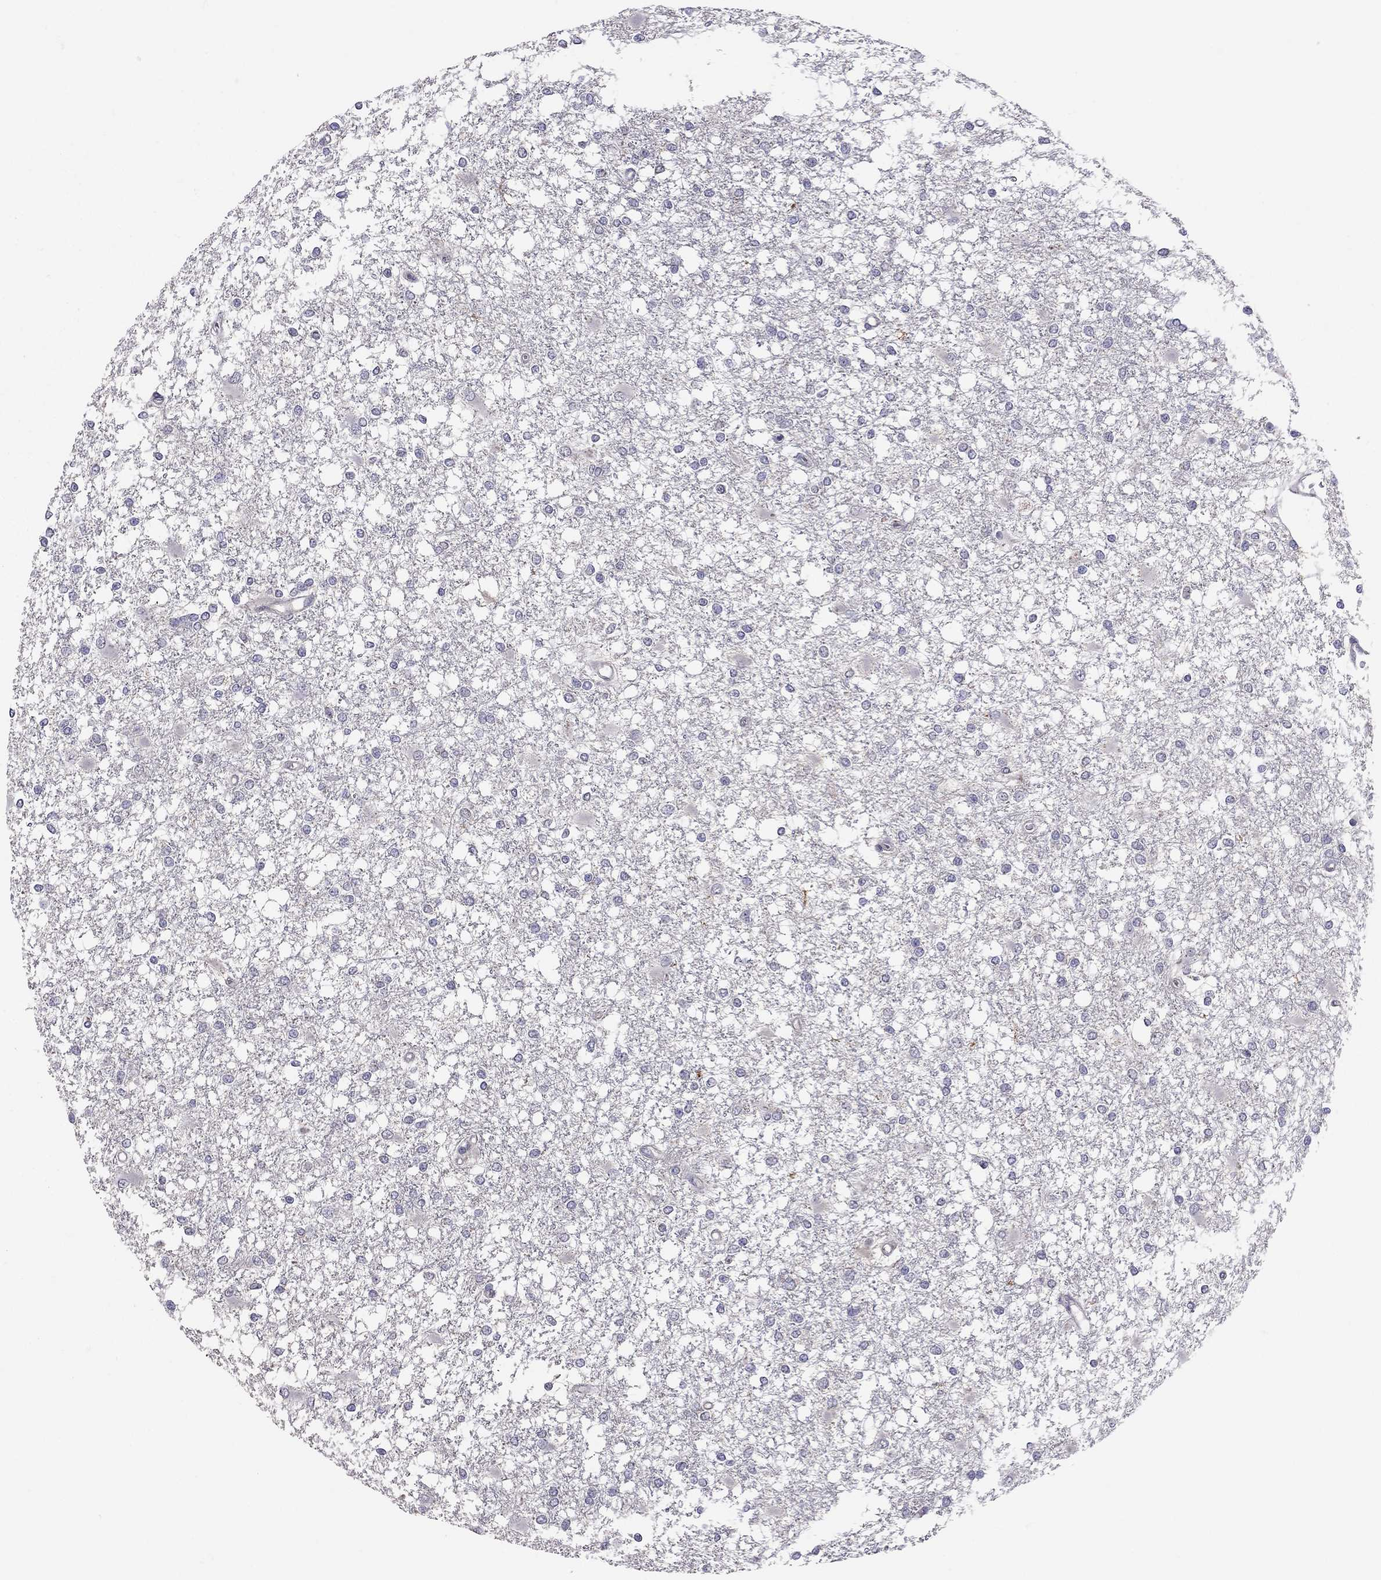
{"staining": {"intensity": "negative", "quantity": "none", "location": "none"}, "tissue": "glioma", "cell_type": "Tumor cells", "image_type": "cancer", "snomed": [{"axis": "morphology", "description": "Glioma, malignant, High grade"}, {"axis": "topography", "description": "Cerebral cortex"}], "caption": "Immunohistochemistry (IHC) micrograph of malignant high-grade glioma stained for a protein (brown), which demonstrates no positivity in tumor cells.", "gene": "RTP5", "patient": {"sex": "male", "age": 79}}